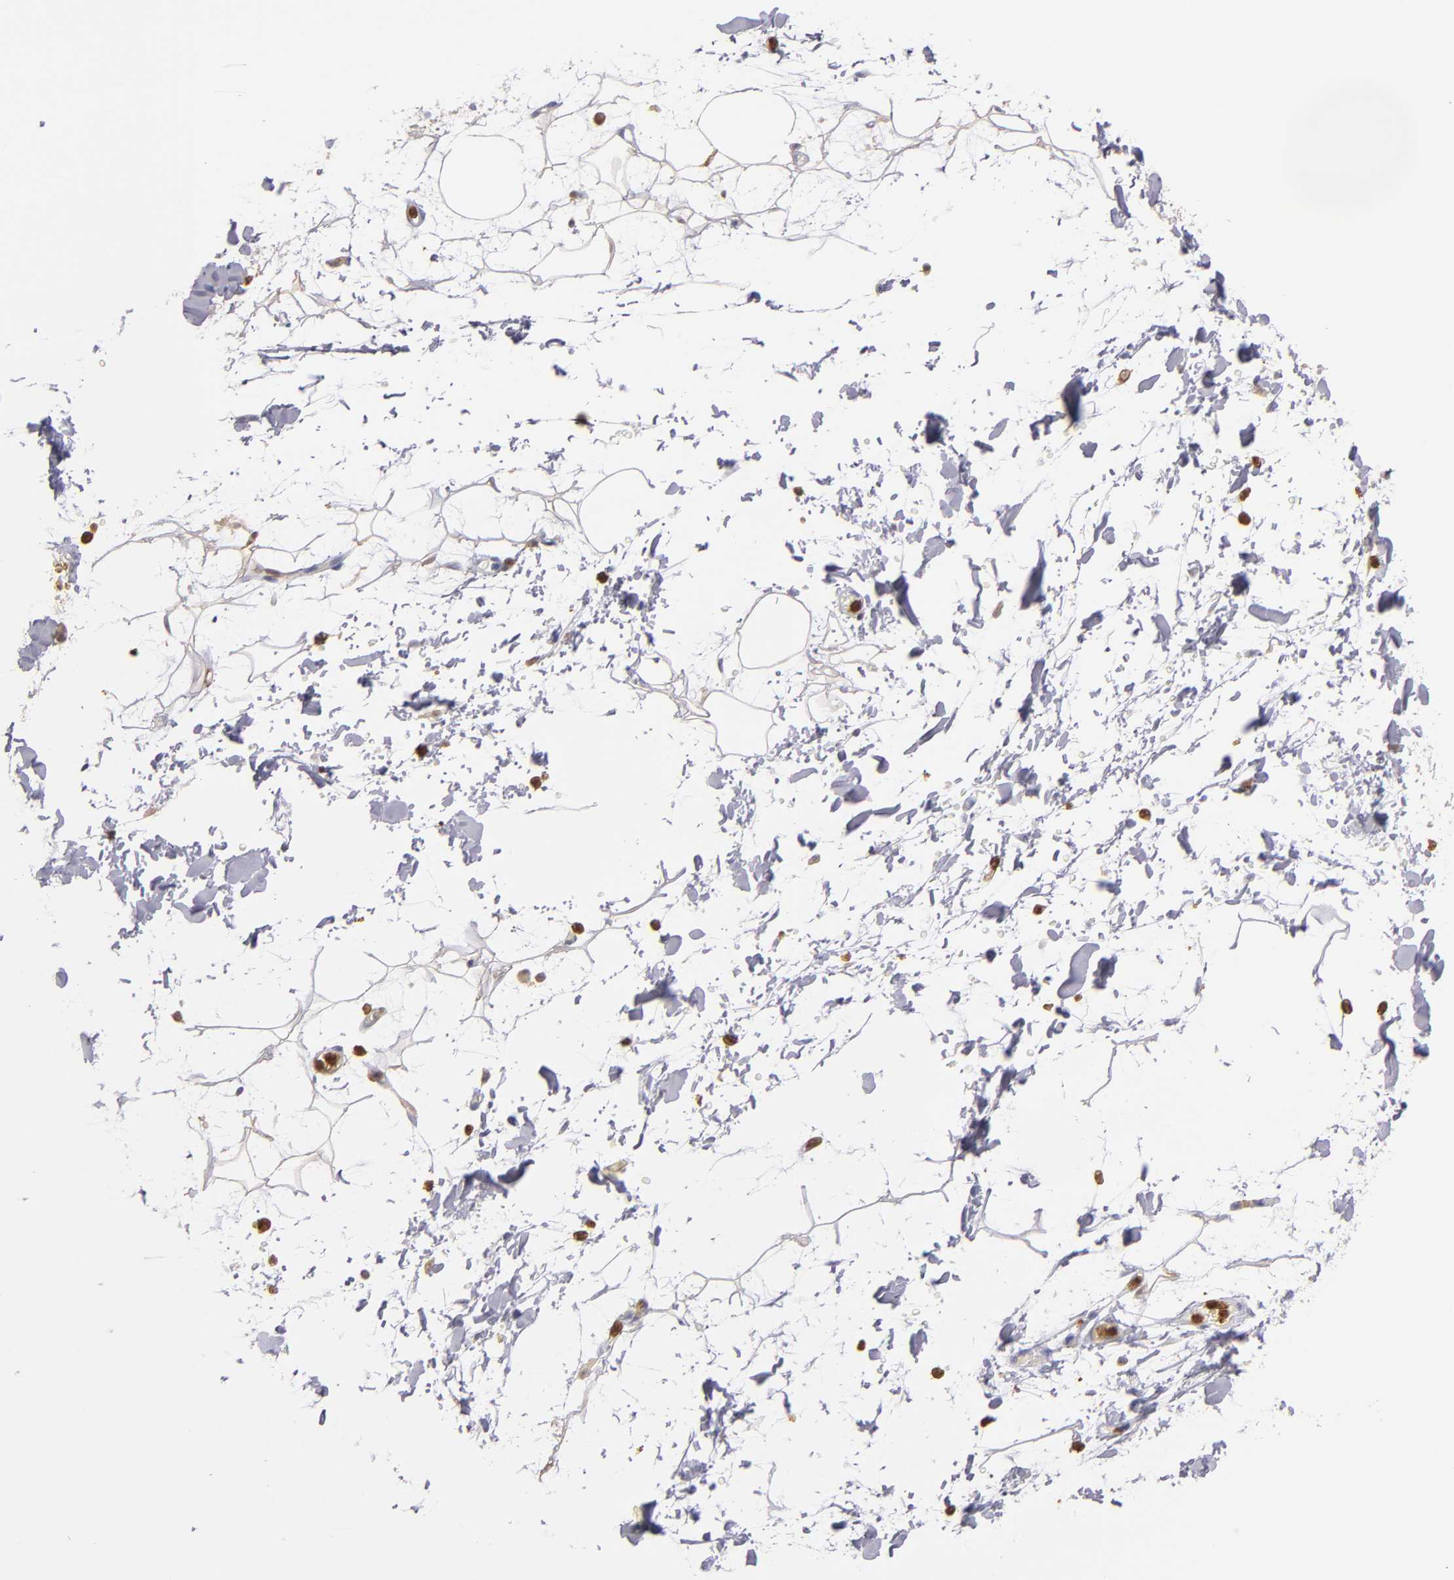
{"staining": {"intensity": "weak", "quantity": ">75%", "location": "cytoplasmic/membranous"}, "tissue": "adipose tissue", "cell_type": "Adipocytes", "image_type": "normal", "snomed": [{"axis": "morphology", "description": "Normal tissue, NOS"}, {"axis": "topography", "description": "Soft tissue"}], "caption": "Immunohistochemistry staining of normal adipose tissue, which shows low levels of weak cytoplasmic/membranous positivity in about >75% of adipocytes indicating weak cytoplasmic/membranous protein positivity. The staining was performed using DAB (brown) for protein detection and nuclei were counterstained in hematoxylin (blue).", "gene": "PRKCD", "patient": {"sex": "male", "age": 72}}